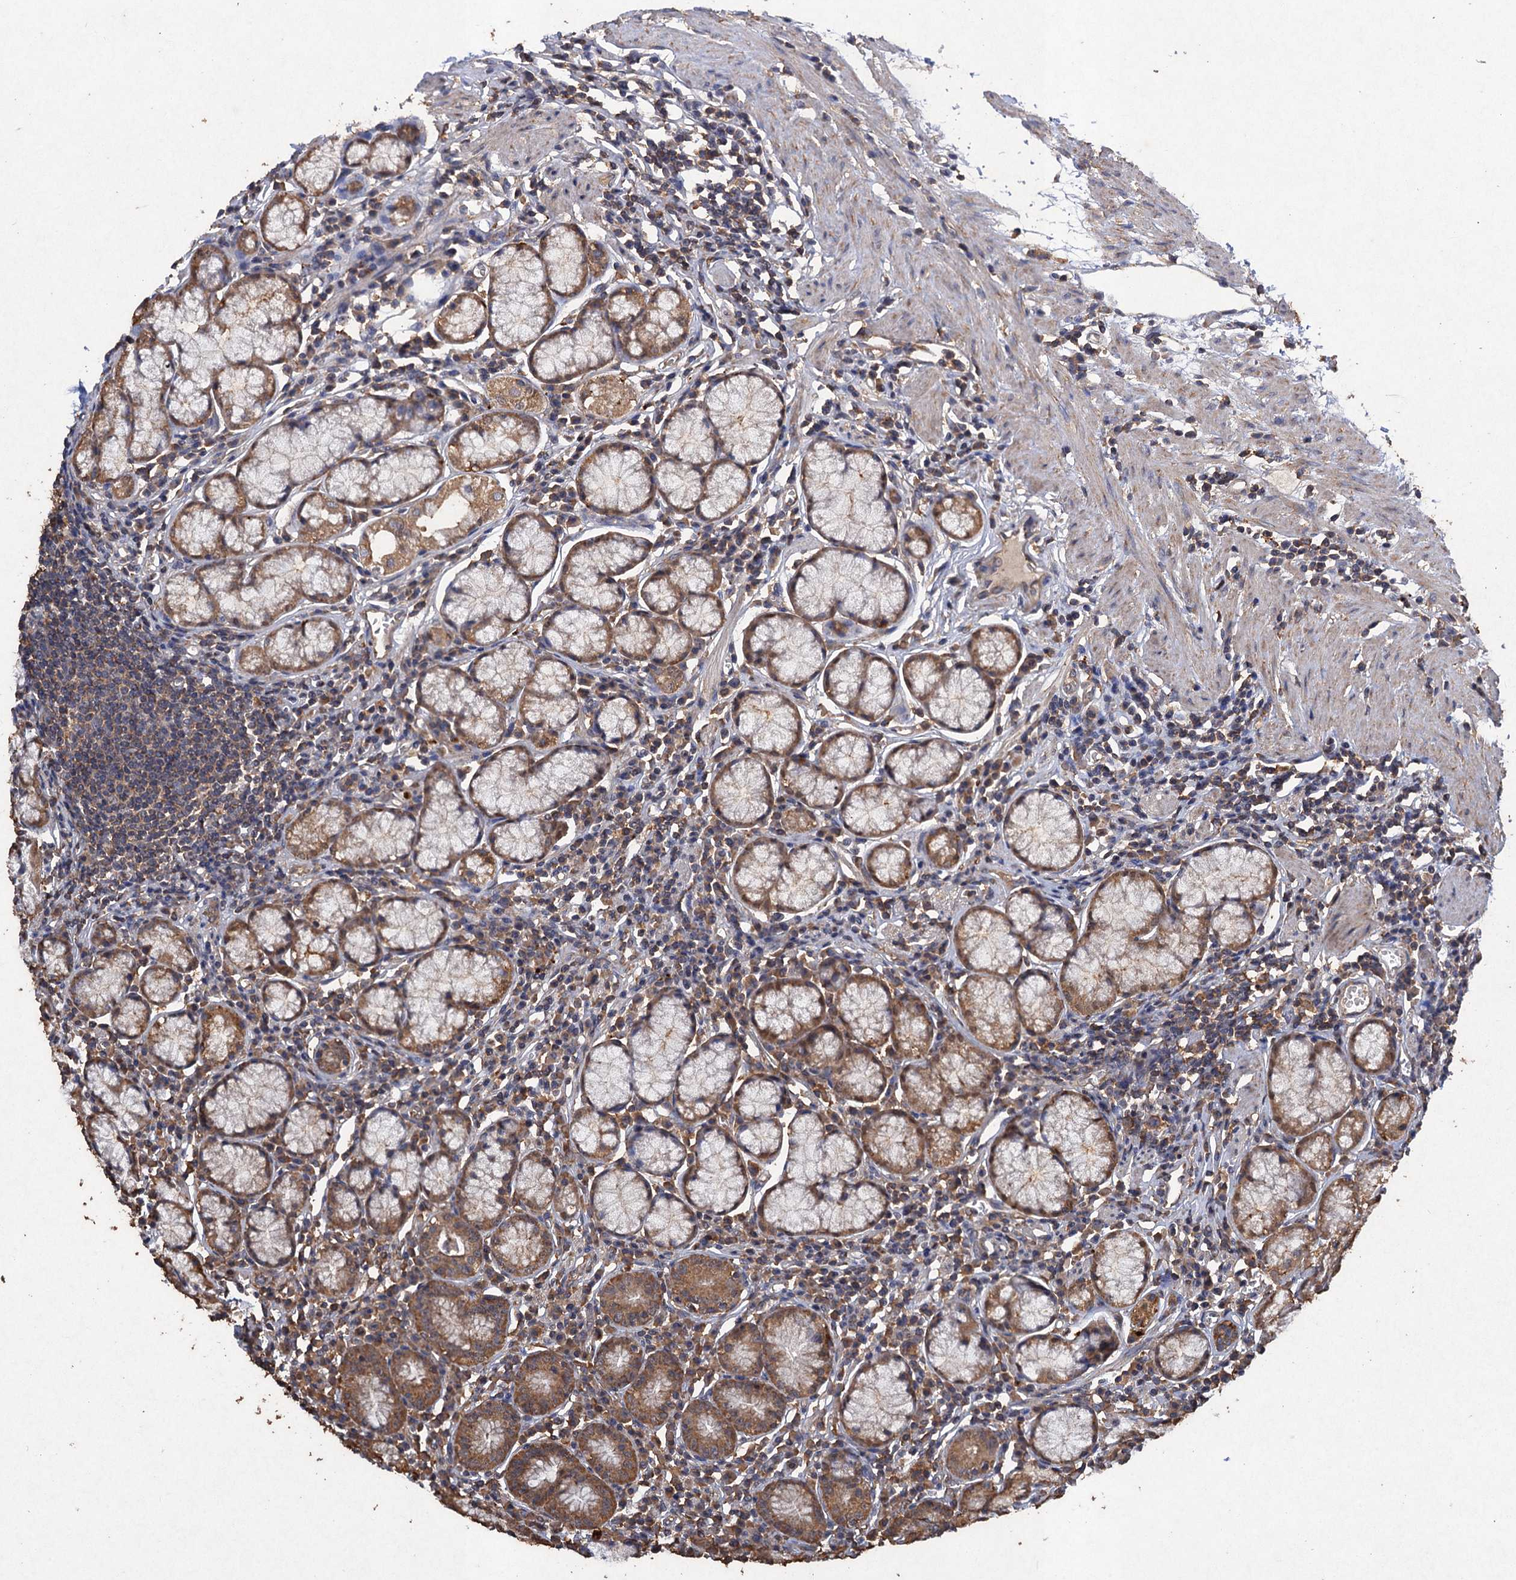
{"staining": {"intensity": "moderate", "quantity": ">75%", "location": "cytoplasmic/membranous"}, "tissue": "stomach", "cell_type": "Glandular cells", "image_type": "normal", "snomed": [{"axis": "morphology", "description": "Normal tissue, NOS"}, {"axis": "topography", "description": "Stomach"}], "caption": "Stomach was stained to show a protein in brown. There is medium levels of moderate cytoplasmic/membranous expression in approximately >75% of glandular cells. The staining was performed using DAB (3,3'-diaminobenzidine), with brown indicating positive protein expression. Nuclei are stained blue with hematoxylin.", "gene": "SCUBE3", "patient": {"sex": "male", "age": 55}}